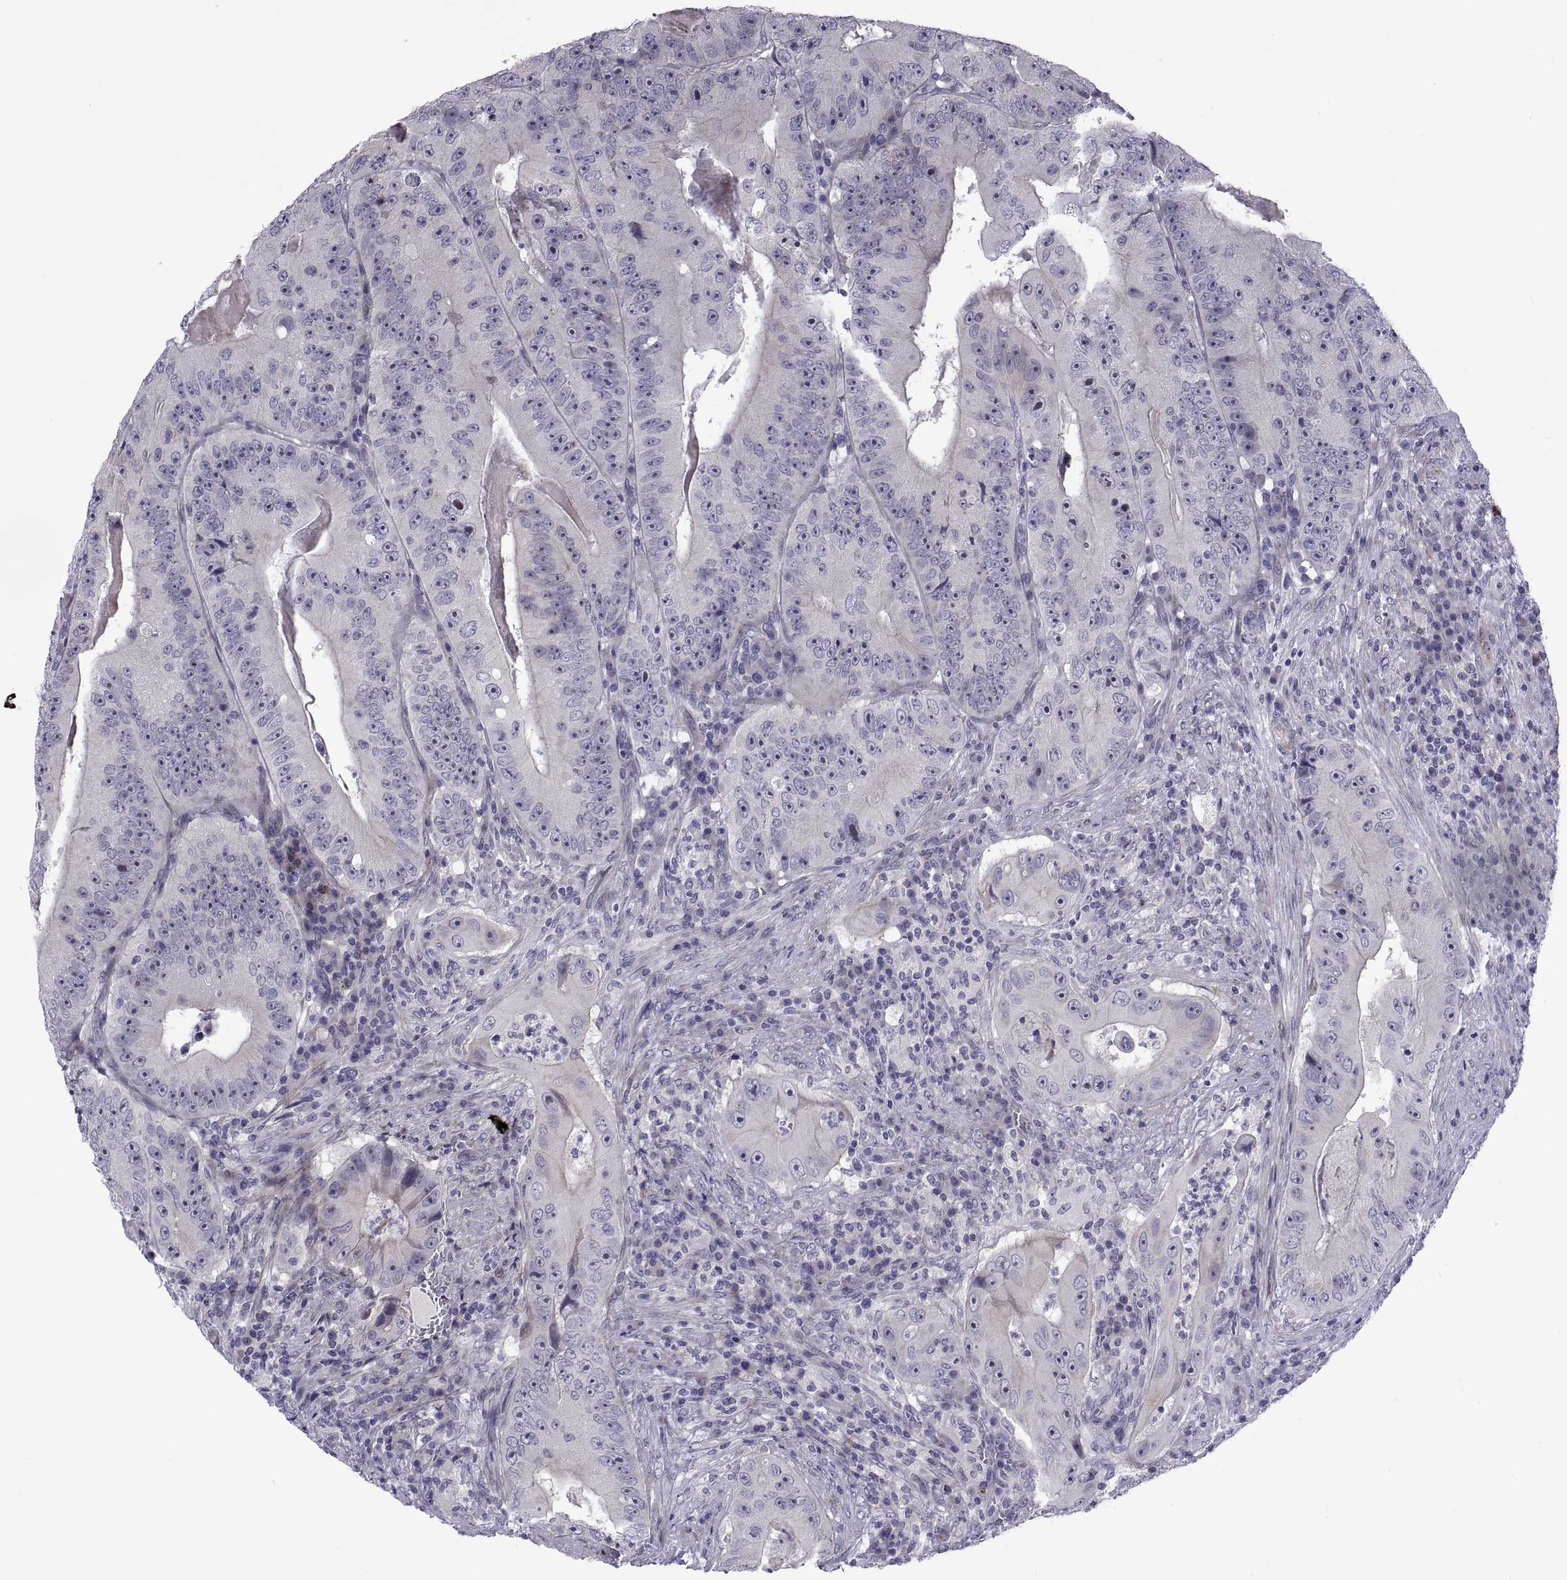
{"staining": {"intensity": "negative", "quantity": "none", "location": "none"}, "tissue": "colorectal cancer", "cell_type": "Tumor cells", "image_type": "cancer", "snomed": [{"axis": "morphology", "description": "Adenocarcinoma, NOS"}, {"axis": "topography", "description": "Colon"}], "caption": "Colorectal adenocarcinoma was stained to show a protein in brown. There is no significant expression in tumor cells.", "gene": "TMEM158", "patient": {"sex": "female", "age": 86}}